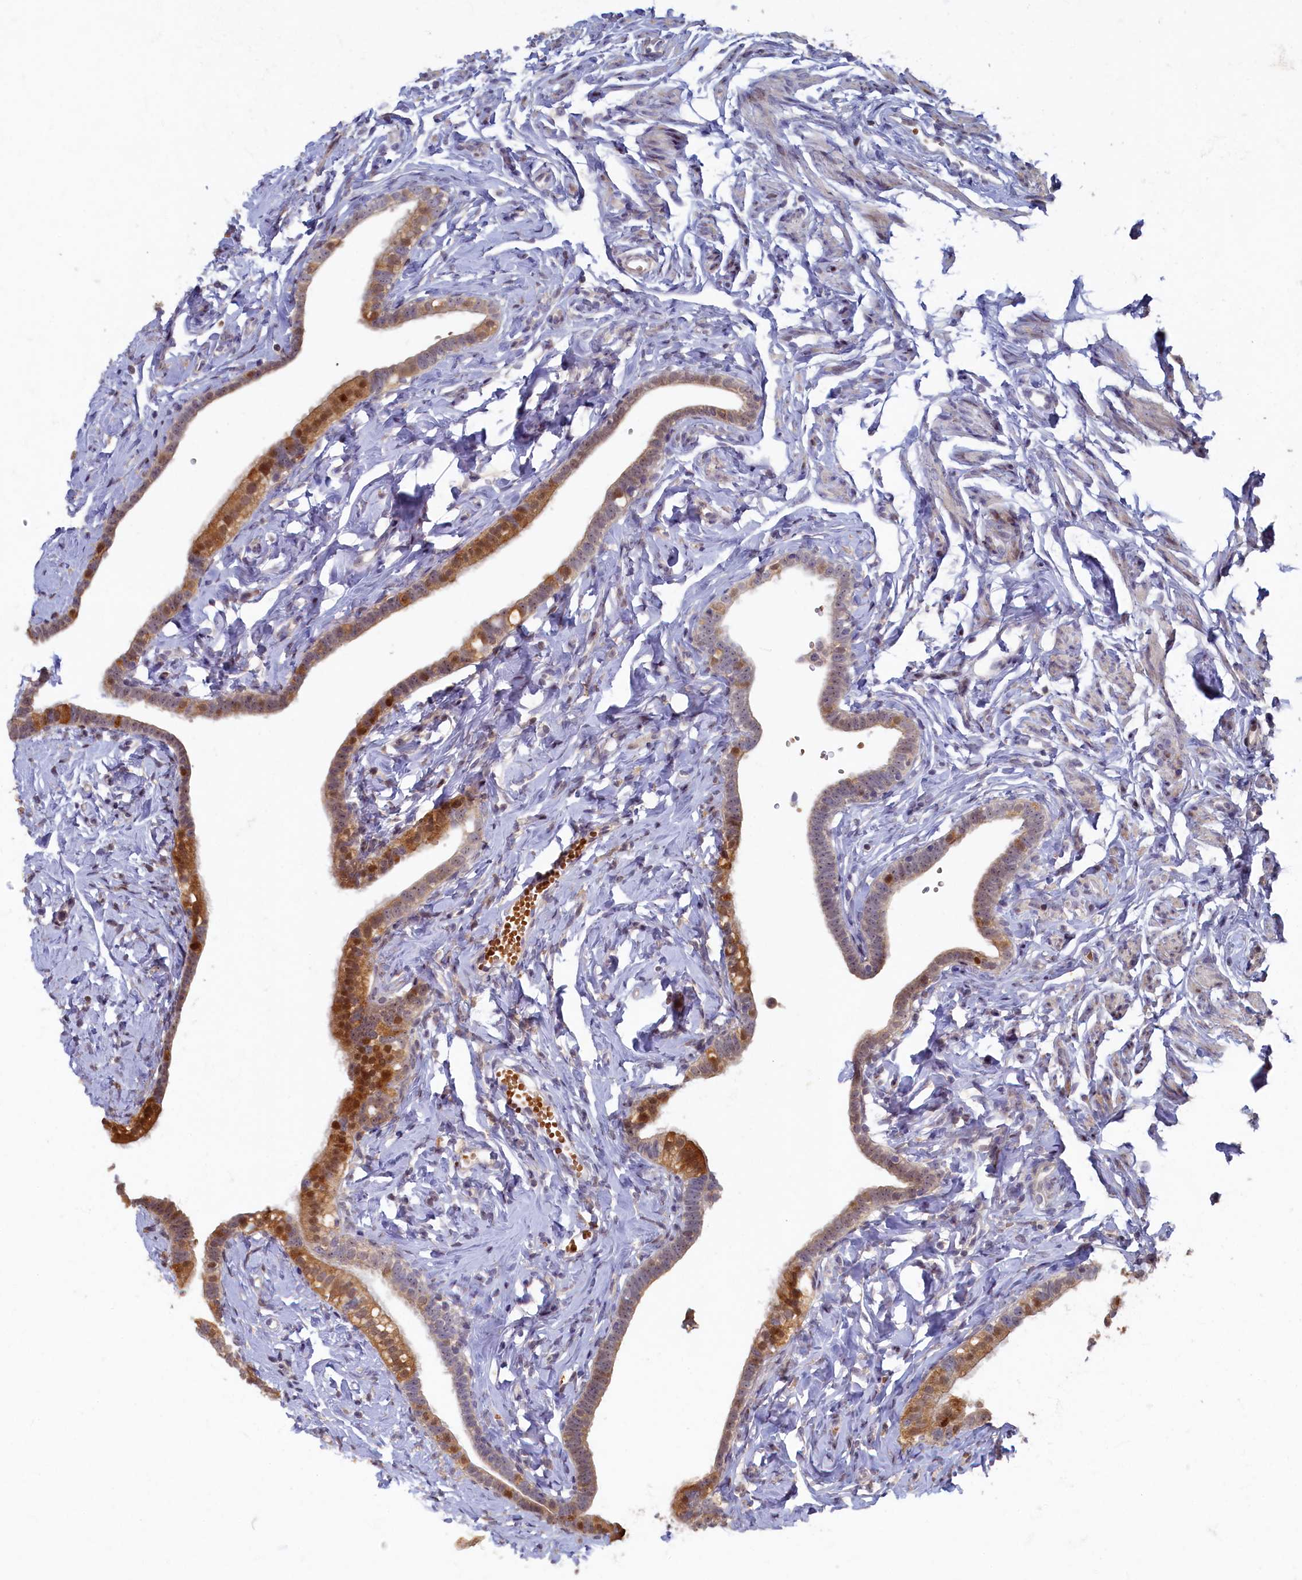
{"staining": {"intensity": "moderate", "quantity": "25%-75%", "location": "cytoplasmic/membranous,nuclear"}, "tissue": "fallopian tube", "cell_type": "Glandular cells", "image_type": "normal", "snomed": [{"axis": "morphology", "description": "Normal tissue, NOS"}, {"axis": "topography", "description": "Fallopian tube"}], "caption": "Fallopian tube stained with IHC demonstrates moderate cytoplasmic/membranous,nuclear expression in about 25%-75% of glandular cells.", "gene": "HUNK", "patient": {"sex": "female", "age": 66}}